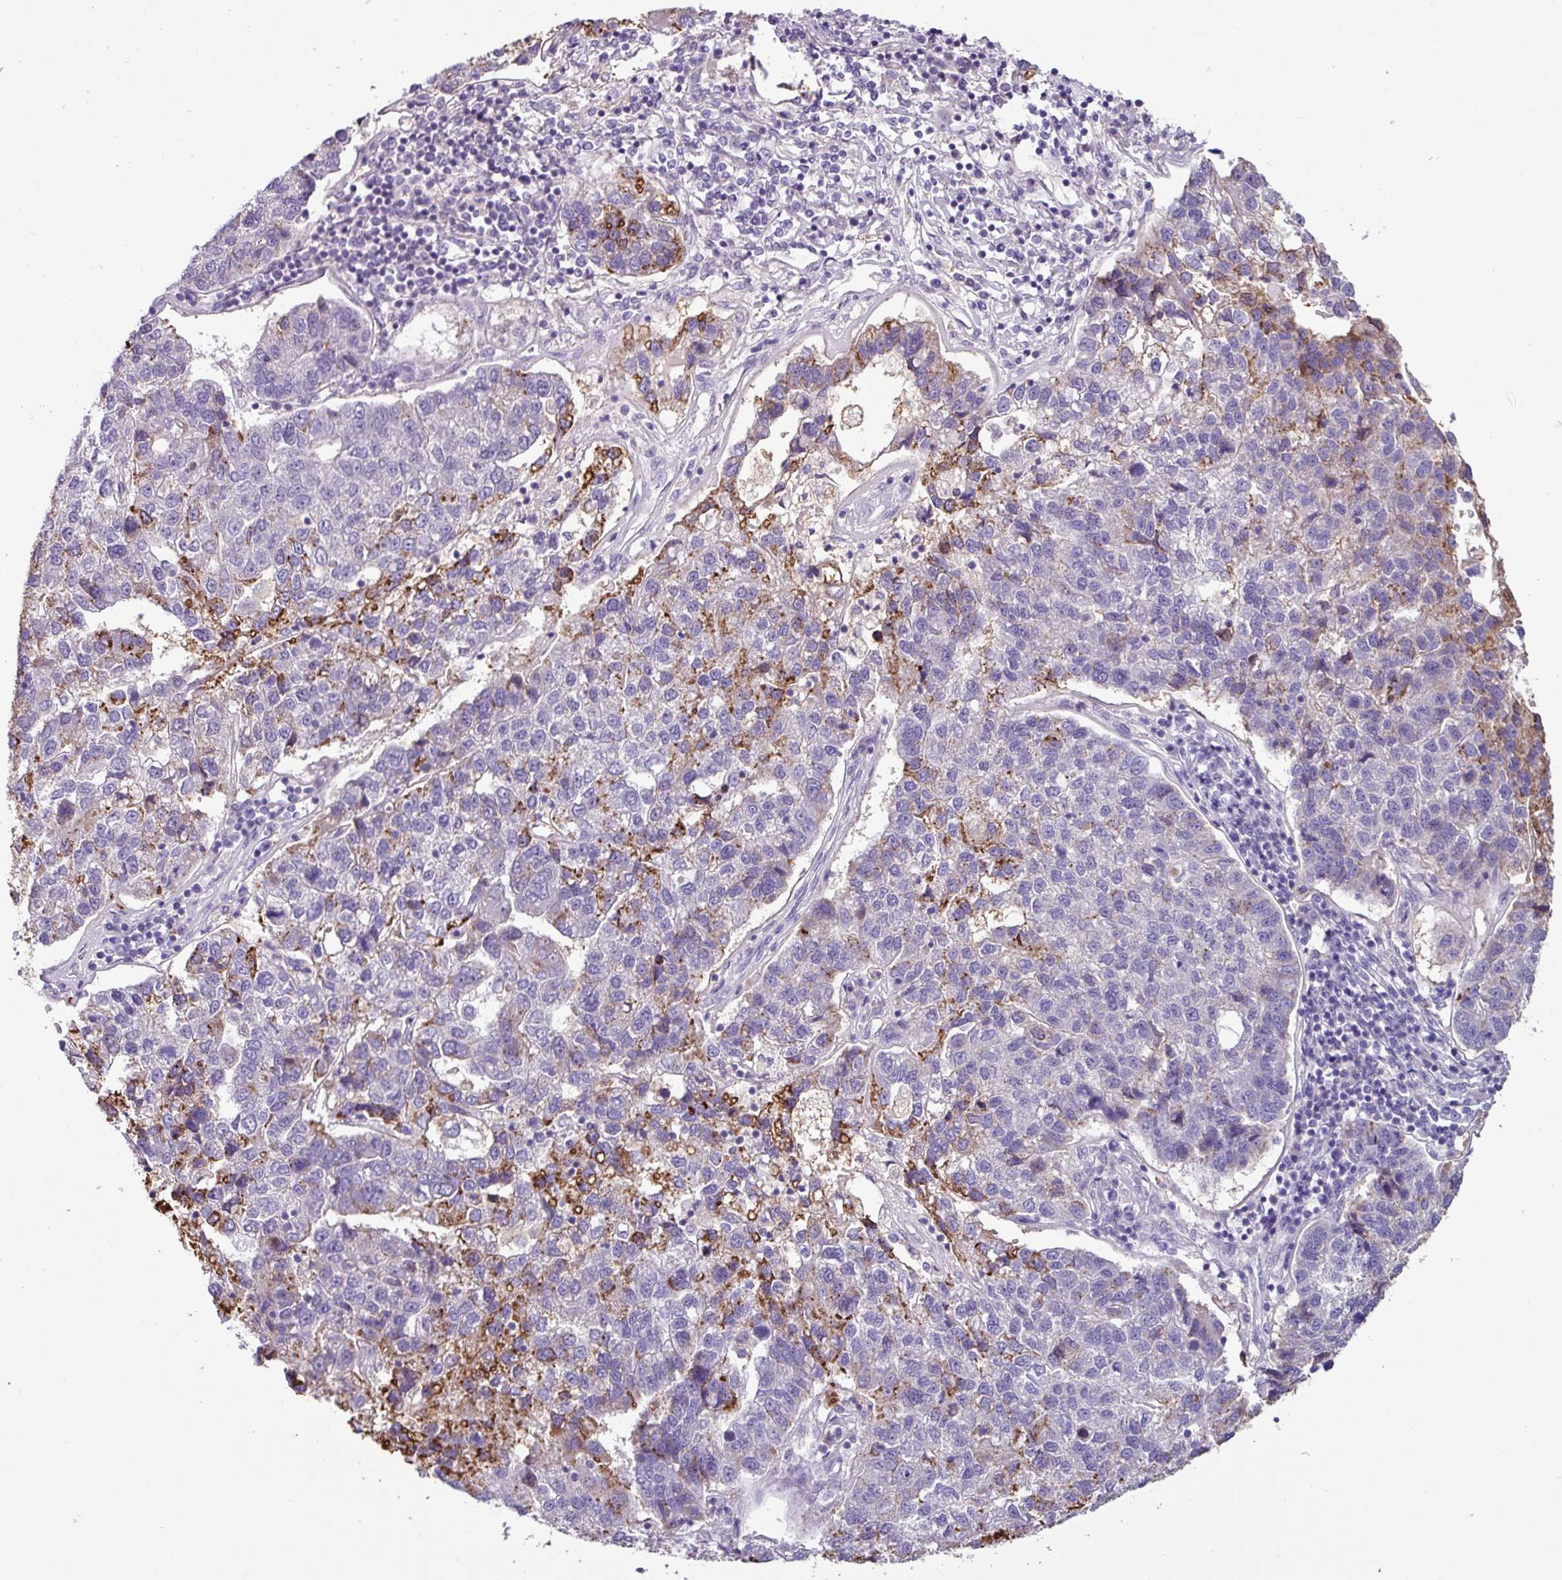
{"staining": {"intensity": "moderate", "quantity": "<25%", "location": "cytoplasmic/membranous"}, "tissue": "pancreatic cancer", "cell_type": "Tumor cells", "image_type": "cancer", "snomed": [{"axis": "morphology", "description": "Adenocarcinoma, NOS"}, {"axis": "topography", "description": "Pancreas"}], "caption": "A brown stain labels moderate cytoplasmic/membranous expression of a protein in adenocarcinoma (pancreatic) tumor cells.", "gene": "PNLDC1", "patient": {"sex": "female", "age": 61}}